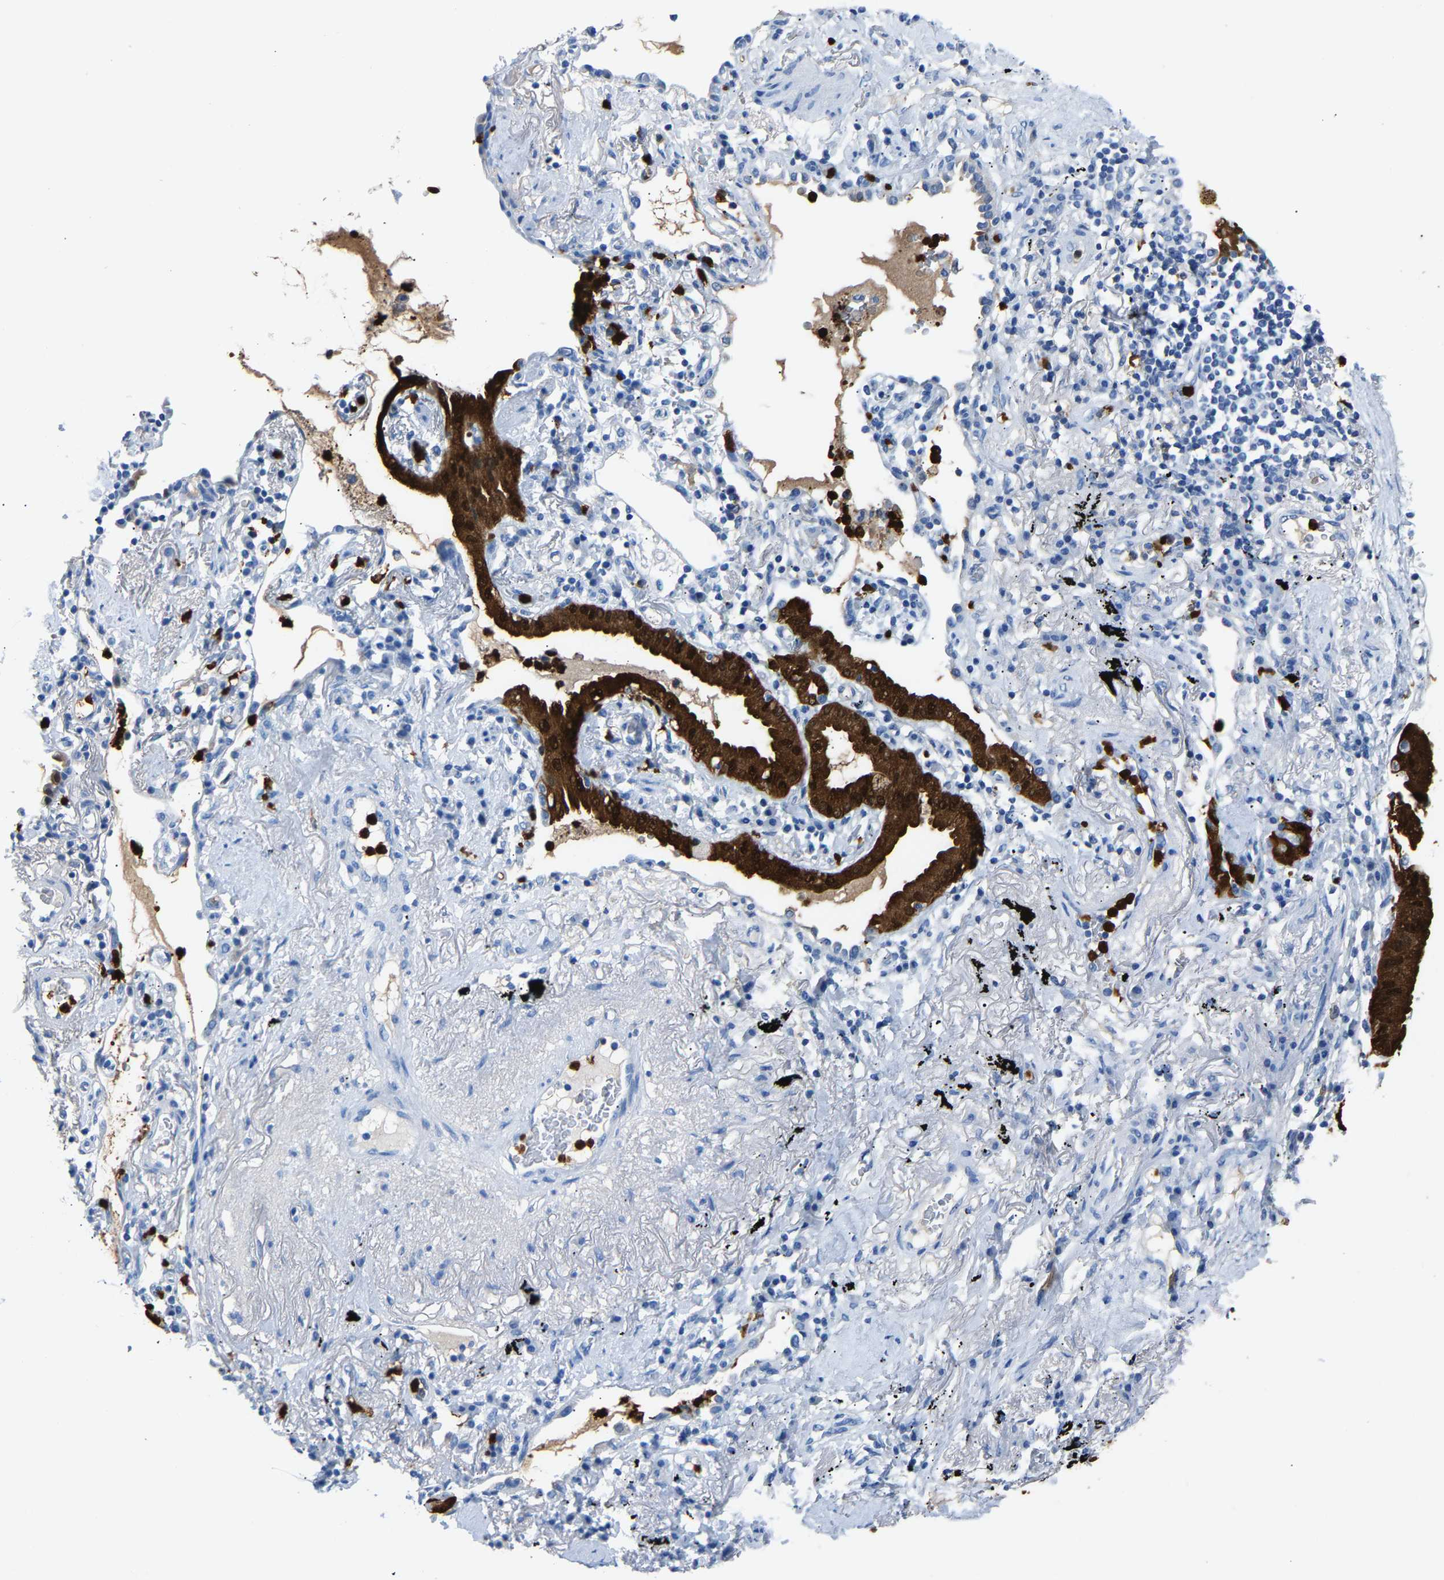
{"staining": {"intensity": "strong", "quantity": ">75%", "location": "cytoplasmic/membranous,nuclear"}, "tissue": "lung cancer", "cell_type": "Tumor cells", "image_type": "cancer", "snomed": [{"axis": "morphology", "description": "Normal tissue, NOS"}, {"axis": "morphology", "description": "Adenocarcinoma, NOS"}, {"axis": "topography", "description": "Bronchus"}, {"axis": "topography", "description": "Lung"}], "caption": "IHC of human lung cancer (adenocarcinoma) shows high levels of strong cytoplasmic/membranous and nuclear expression in about >75% of tumor cells.", "gene": "S100P", "patient": {"sex": "female", "age": 70}}